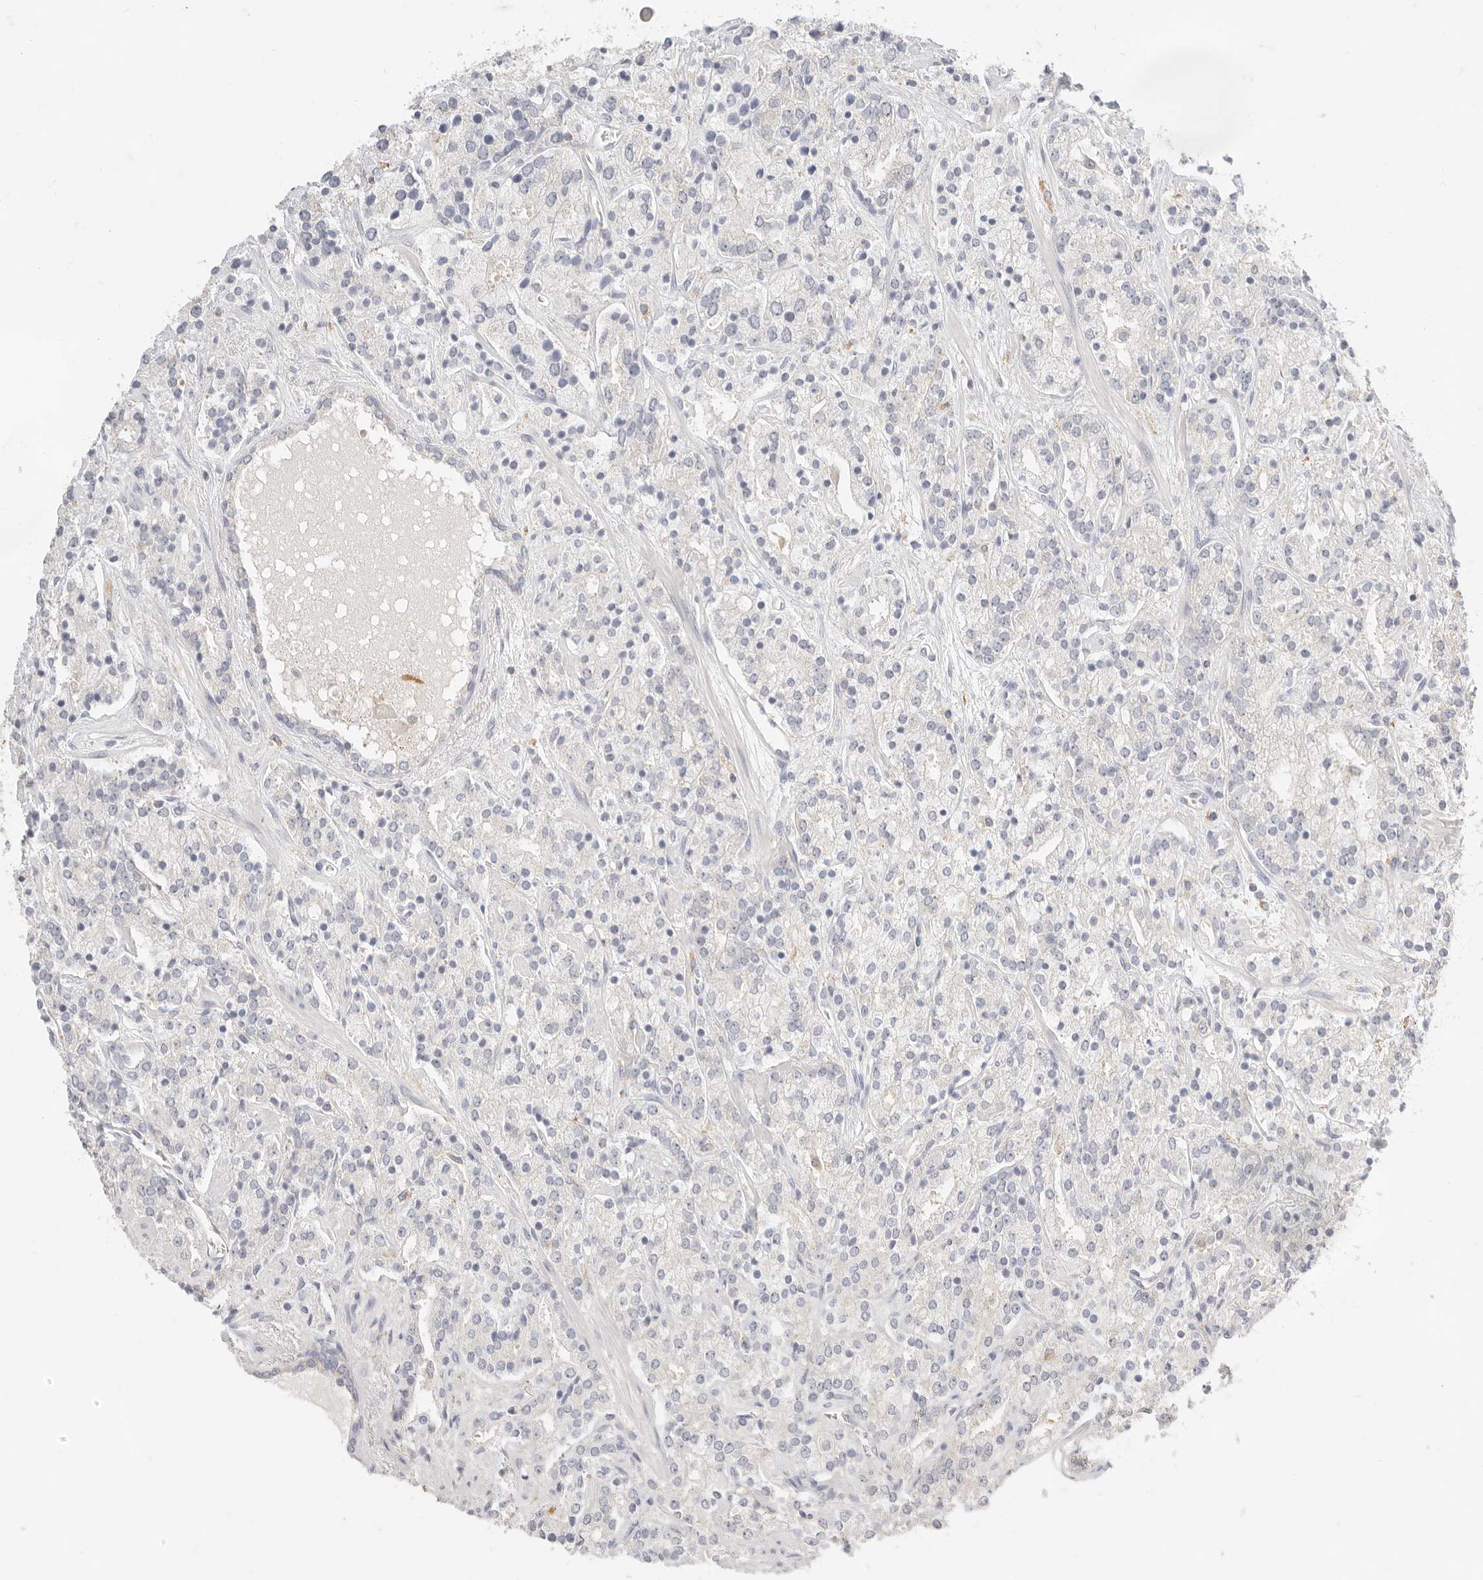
{"staining": {"intensity": "negative", "quantity": "none", "location": "none"}, "tissue": "prostate cancer", "cell_type": "Tumor cells", "image_type": "cancer", "snomed": [{"axis": "morphology", "description": "Adenocarcinoma, High grade"}, {"axis": "topography", "description": "Prostate"}], "caption": "Immunohistochemistry micrograph of neoplastic tissue: prostate high-grade adenocarcinoma stained with DAB displays no significant protein positivity in tumor cells. Nuclei are stained in blue.", "gene": "HK2", "patient": {"sex": "male", "age": 71}}